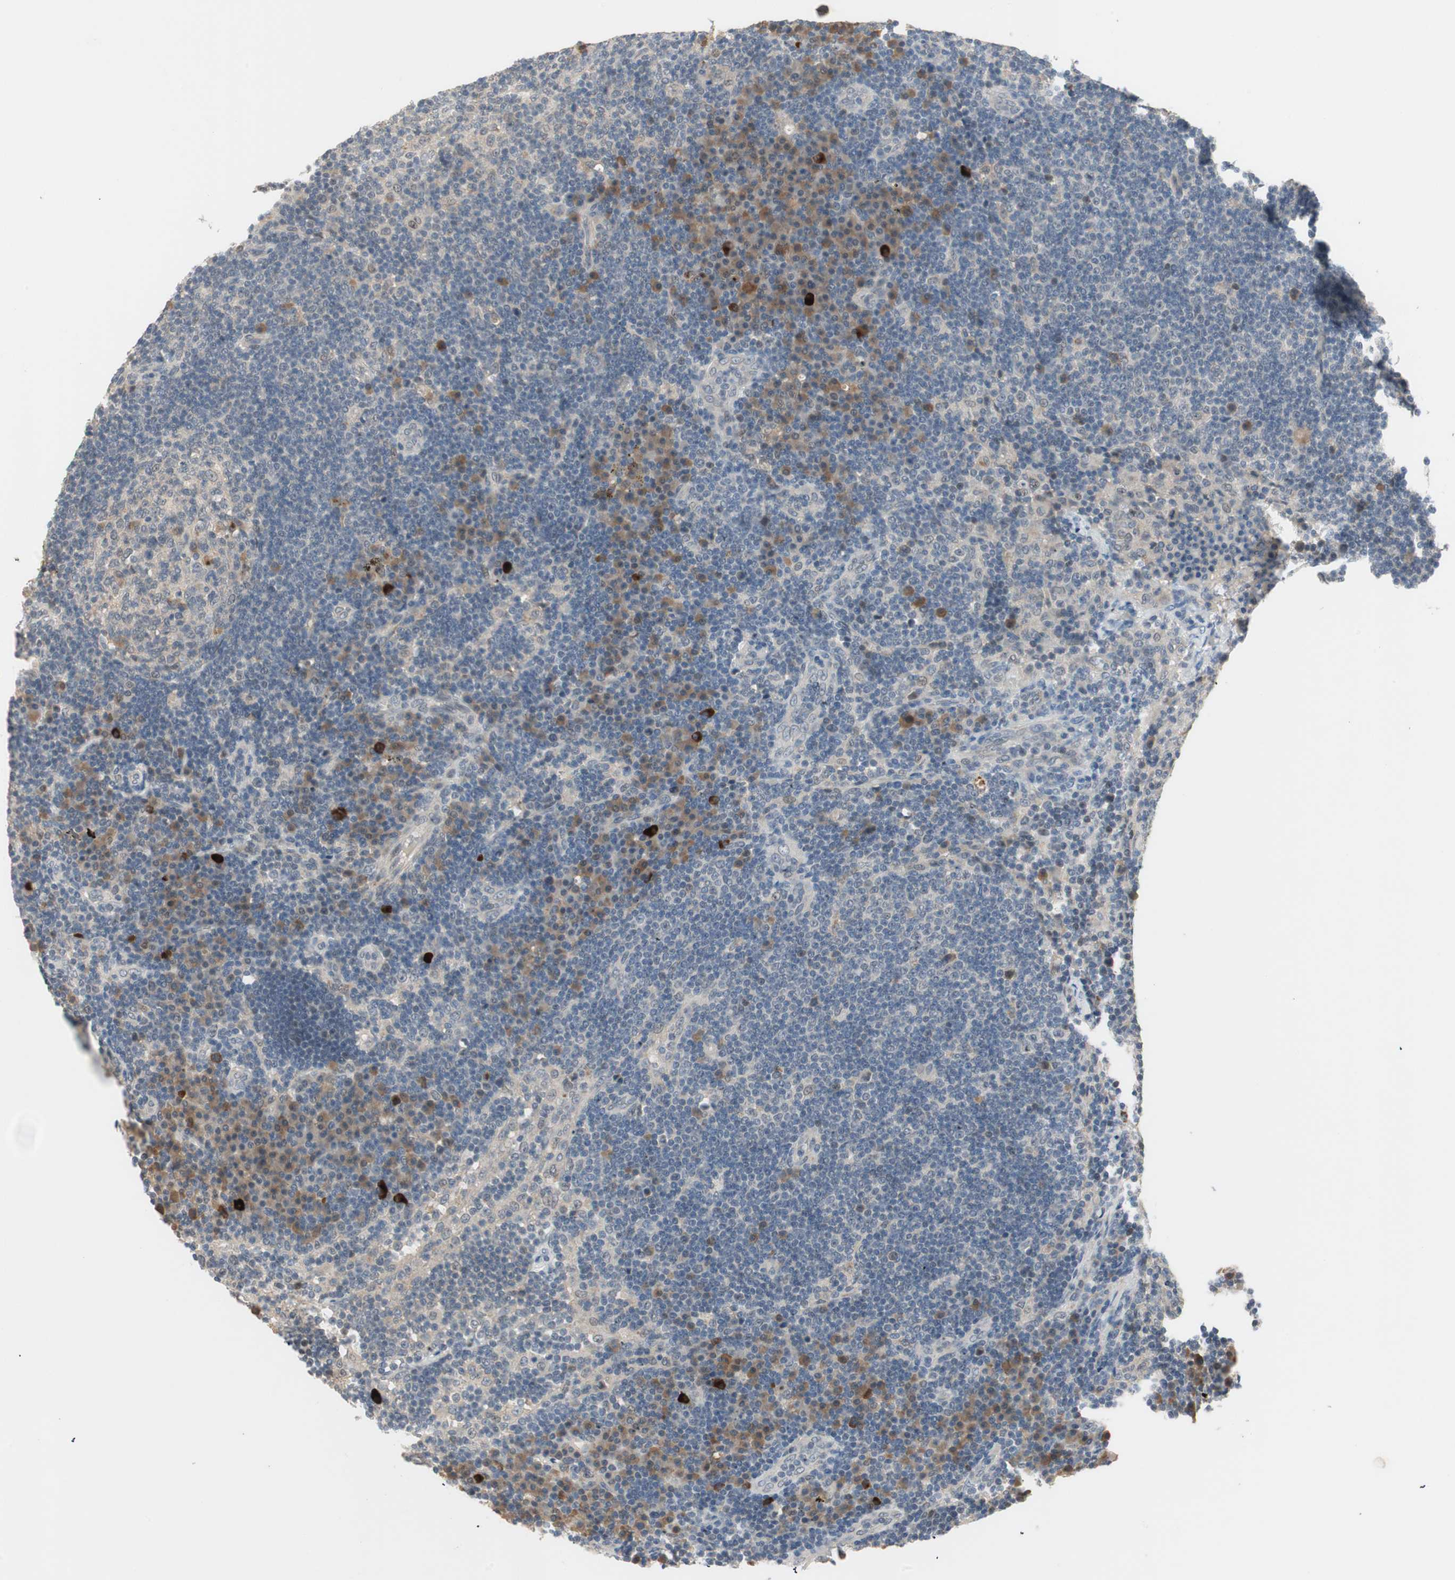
{"staining": {"intensity": "weak", "quantity": ">75%", "location": "nuclear"}, "tissue": "lymph node", "cell_type": "Germinal center cells", "image_type": "normal", "snomed": [{"axis": "morphology", "description": "Normal tissue, NOS"}, {"axis": "morphology", "description": "Squamous cell carcinoma, metastatic, NOS"}, {"axis": "topography", "description": "Lymph node"}], "caption": "IHC (DAB) staining of benign human lymph node exhibits weak nuclear protein positivity in approximately >75% of germinal center cells.", "gene": "RNGTT", "patient": {"sex": "female", "age": 53}}